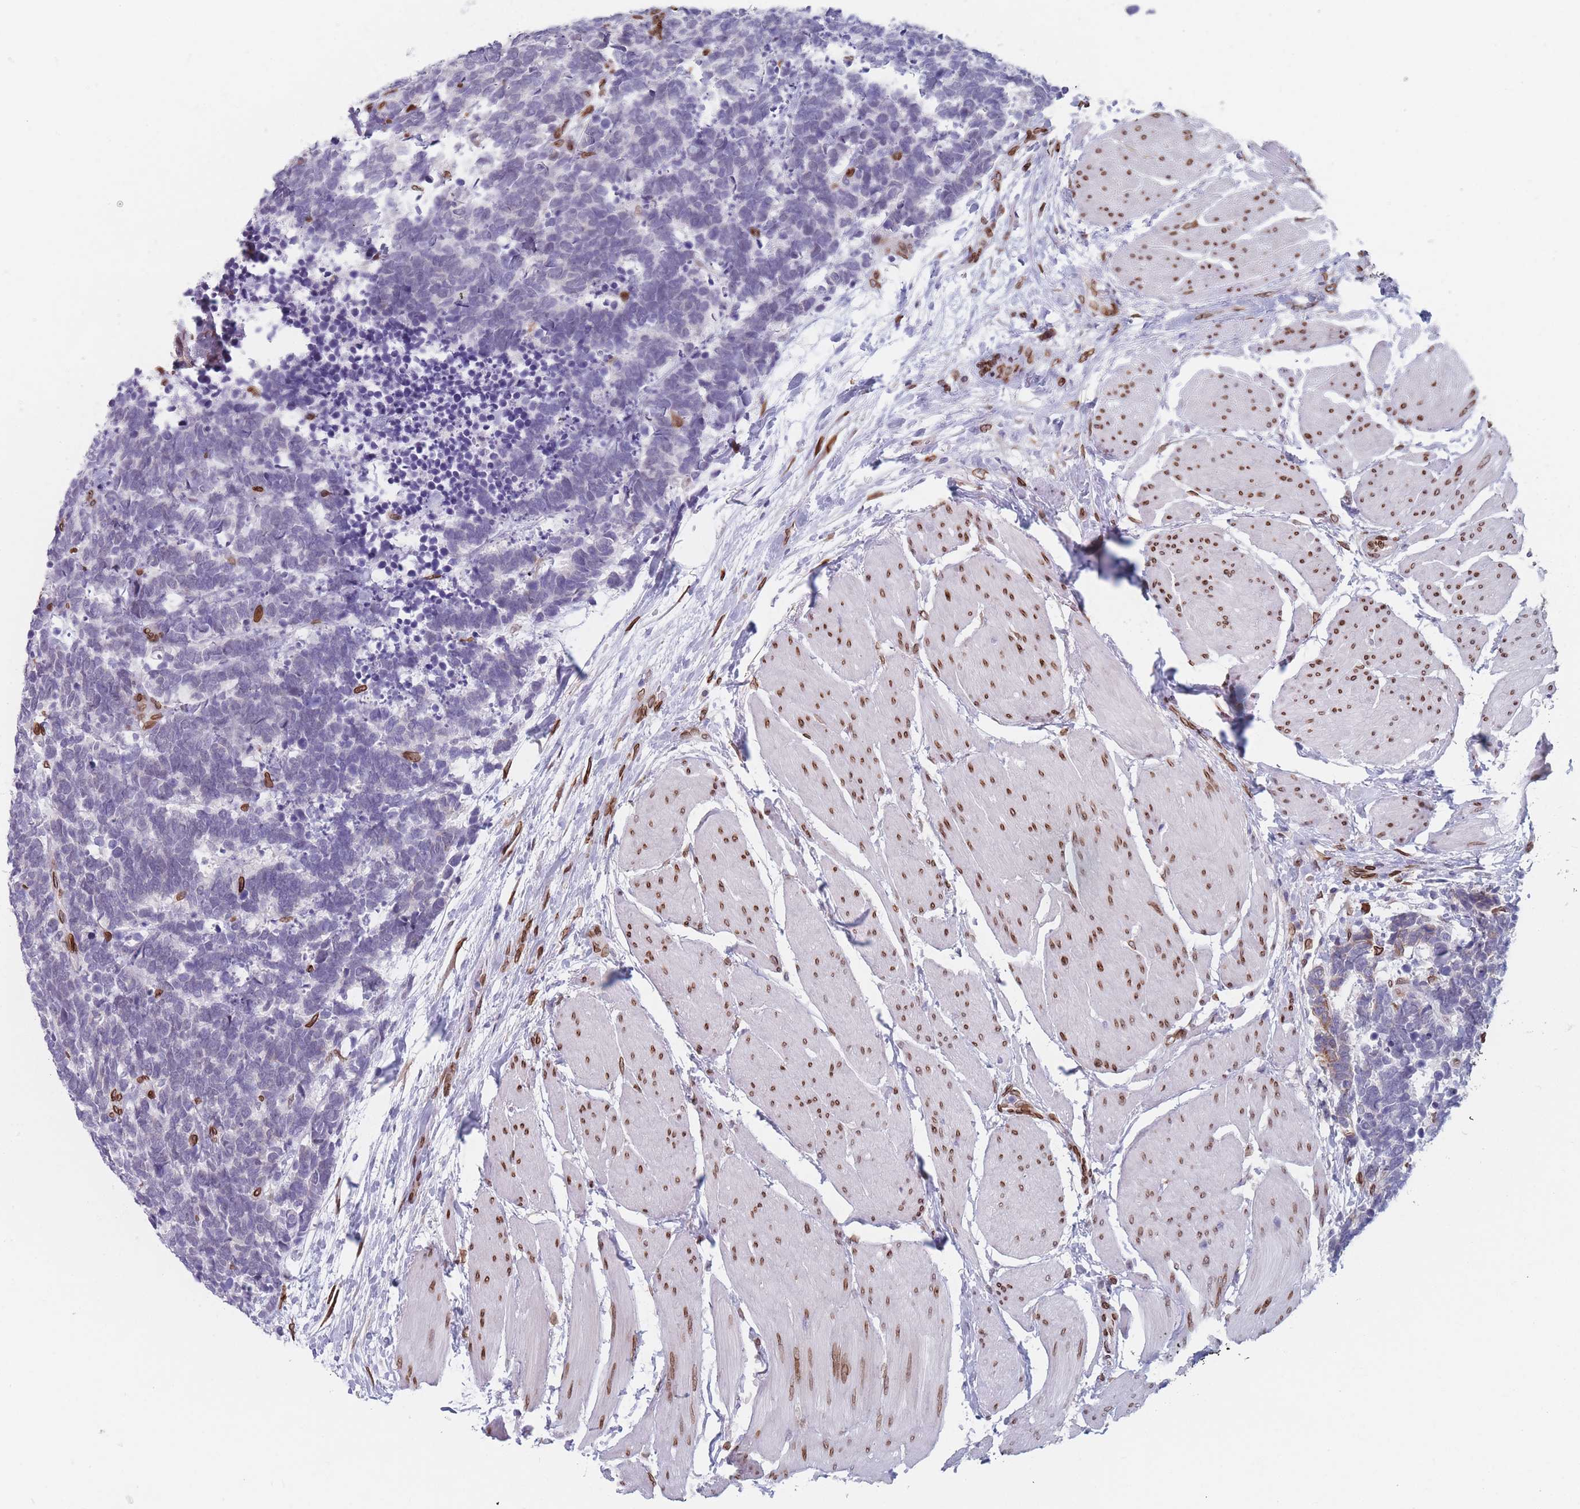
{"staining": {"intensity": "negative", "quantity": "none", "location": "none"}, "tissue": "carcinoid", "cell_type": "Tumor cells", "image_type": "cancer", "snomed": [{"axis": "morphology", "description": "Carcinoma, NOS"}, {"axis": "morphology", "description": "Carcinoid, malignant, NOS"}, {"axis": "topography", "description": "Urinary bladder"}], "caption": "The photomicrograph reveals no significant positivity in tumor cells of carcinoid.", "gene": "ZBTB1", "patient": {"sex": "male", "age": 57}}